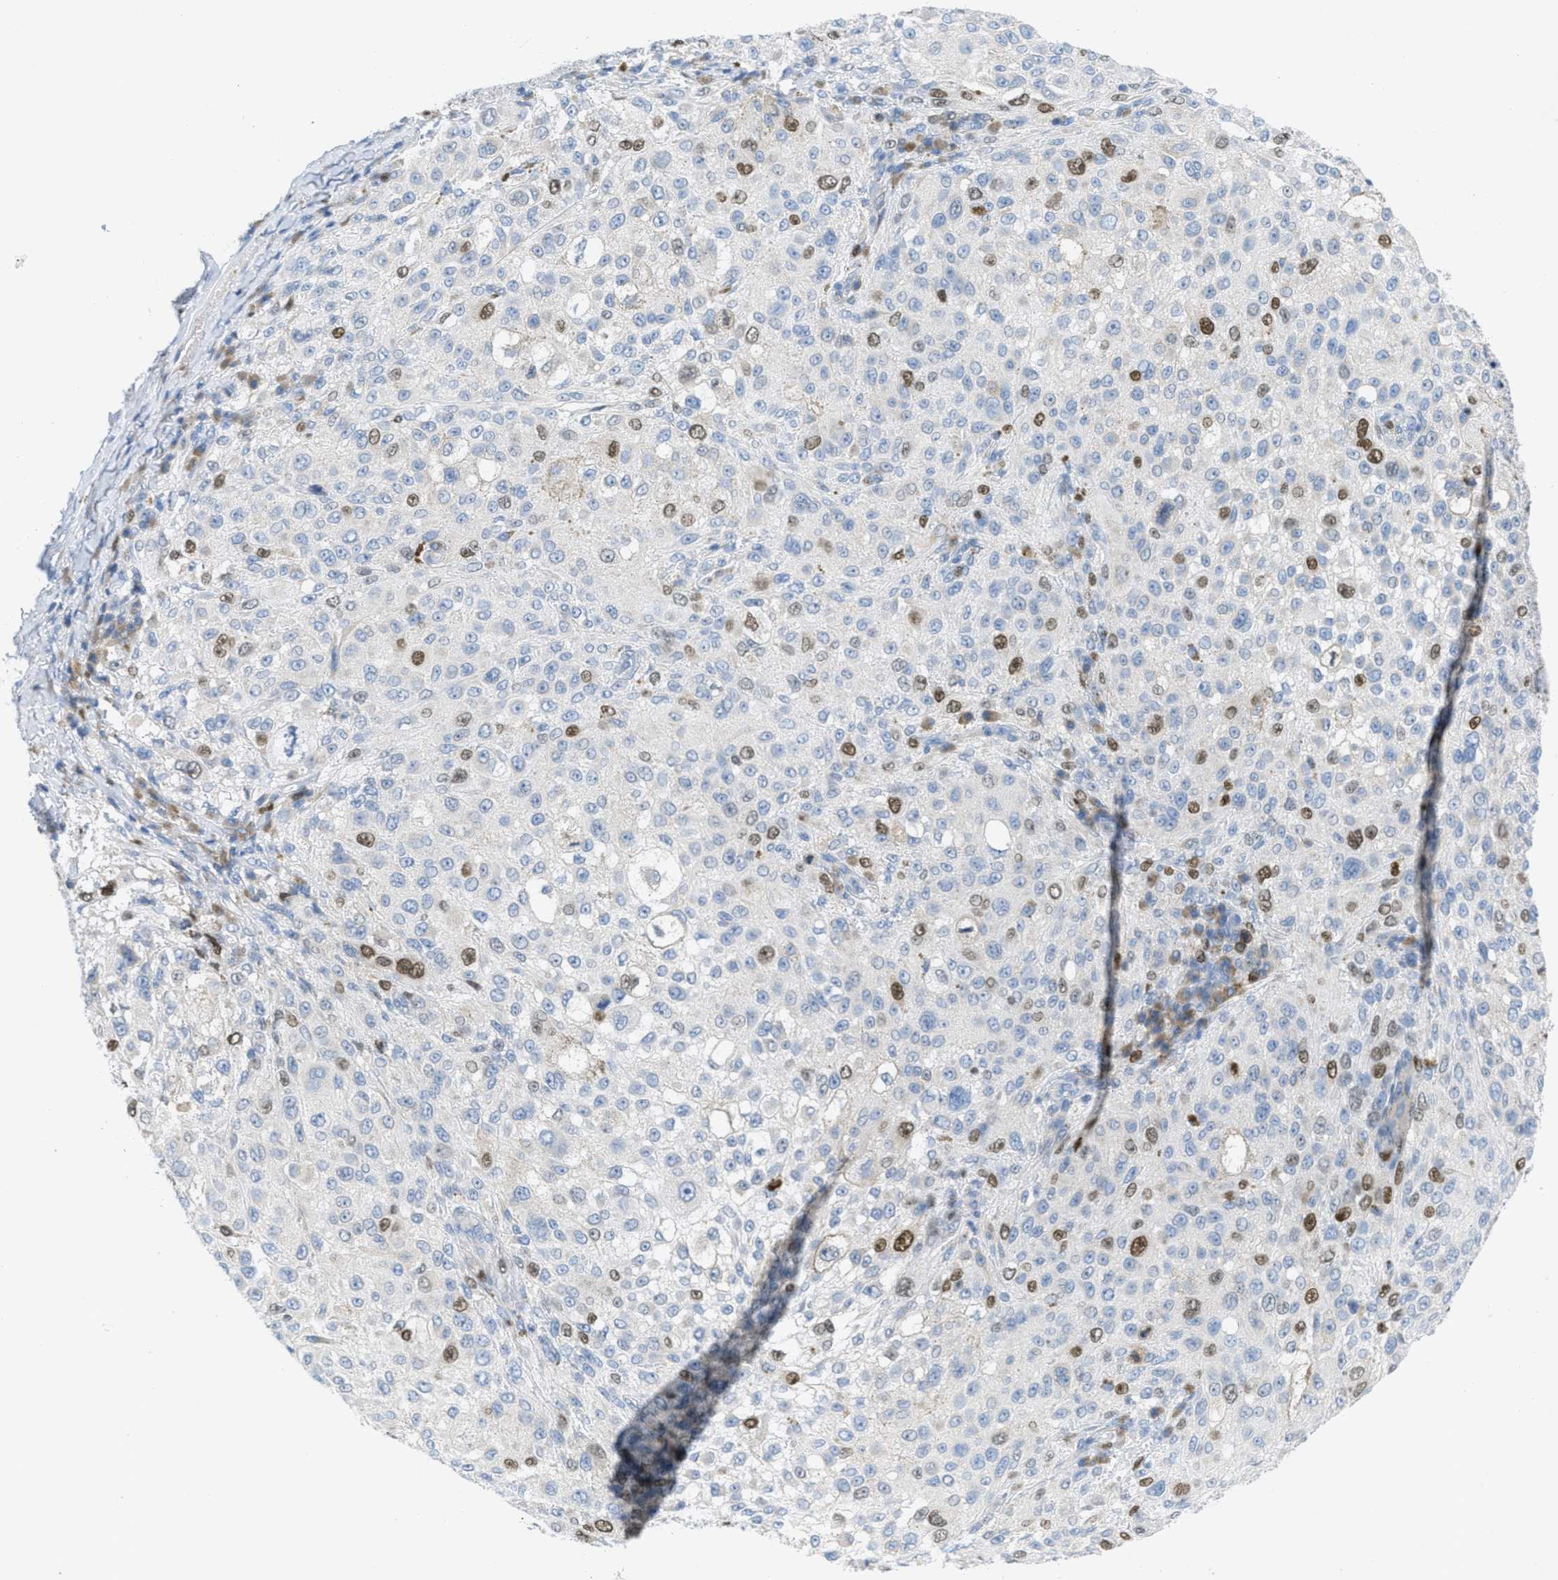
{"staining": {"intensity": "strong", "quantity": "<25%", "location": "nuclear"}, "tissue": "melanoma", "cell_type": "Tumor cells", "image_type": "cancer", "snomed": [{"axis": "morphology", "description": "Necrosis, NOS"}, {"axis": "morphology", "description": "Malignant melanoma, NOS"}, {"axis": "topography", "description": "Skin"}], "caption": "IHC staining of malignant melanoma, which demonstrates medium levels of strong nuclear staining in approximately <25% of tumor cells indicating strong nuclear protein positivity. The staining was performed using DAB (brown) for protein detection and nuclei were counterstained in hematoxylin (blue).", "gene": "ORC6", "patient": {"sex": "female", "age": 87}}